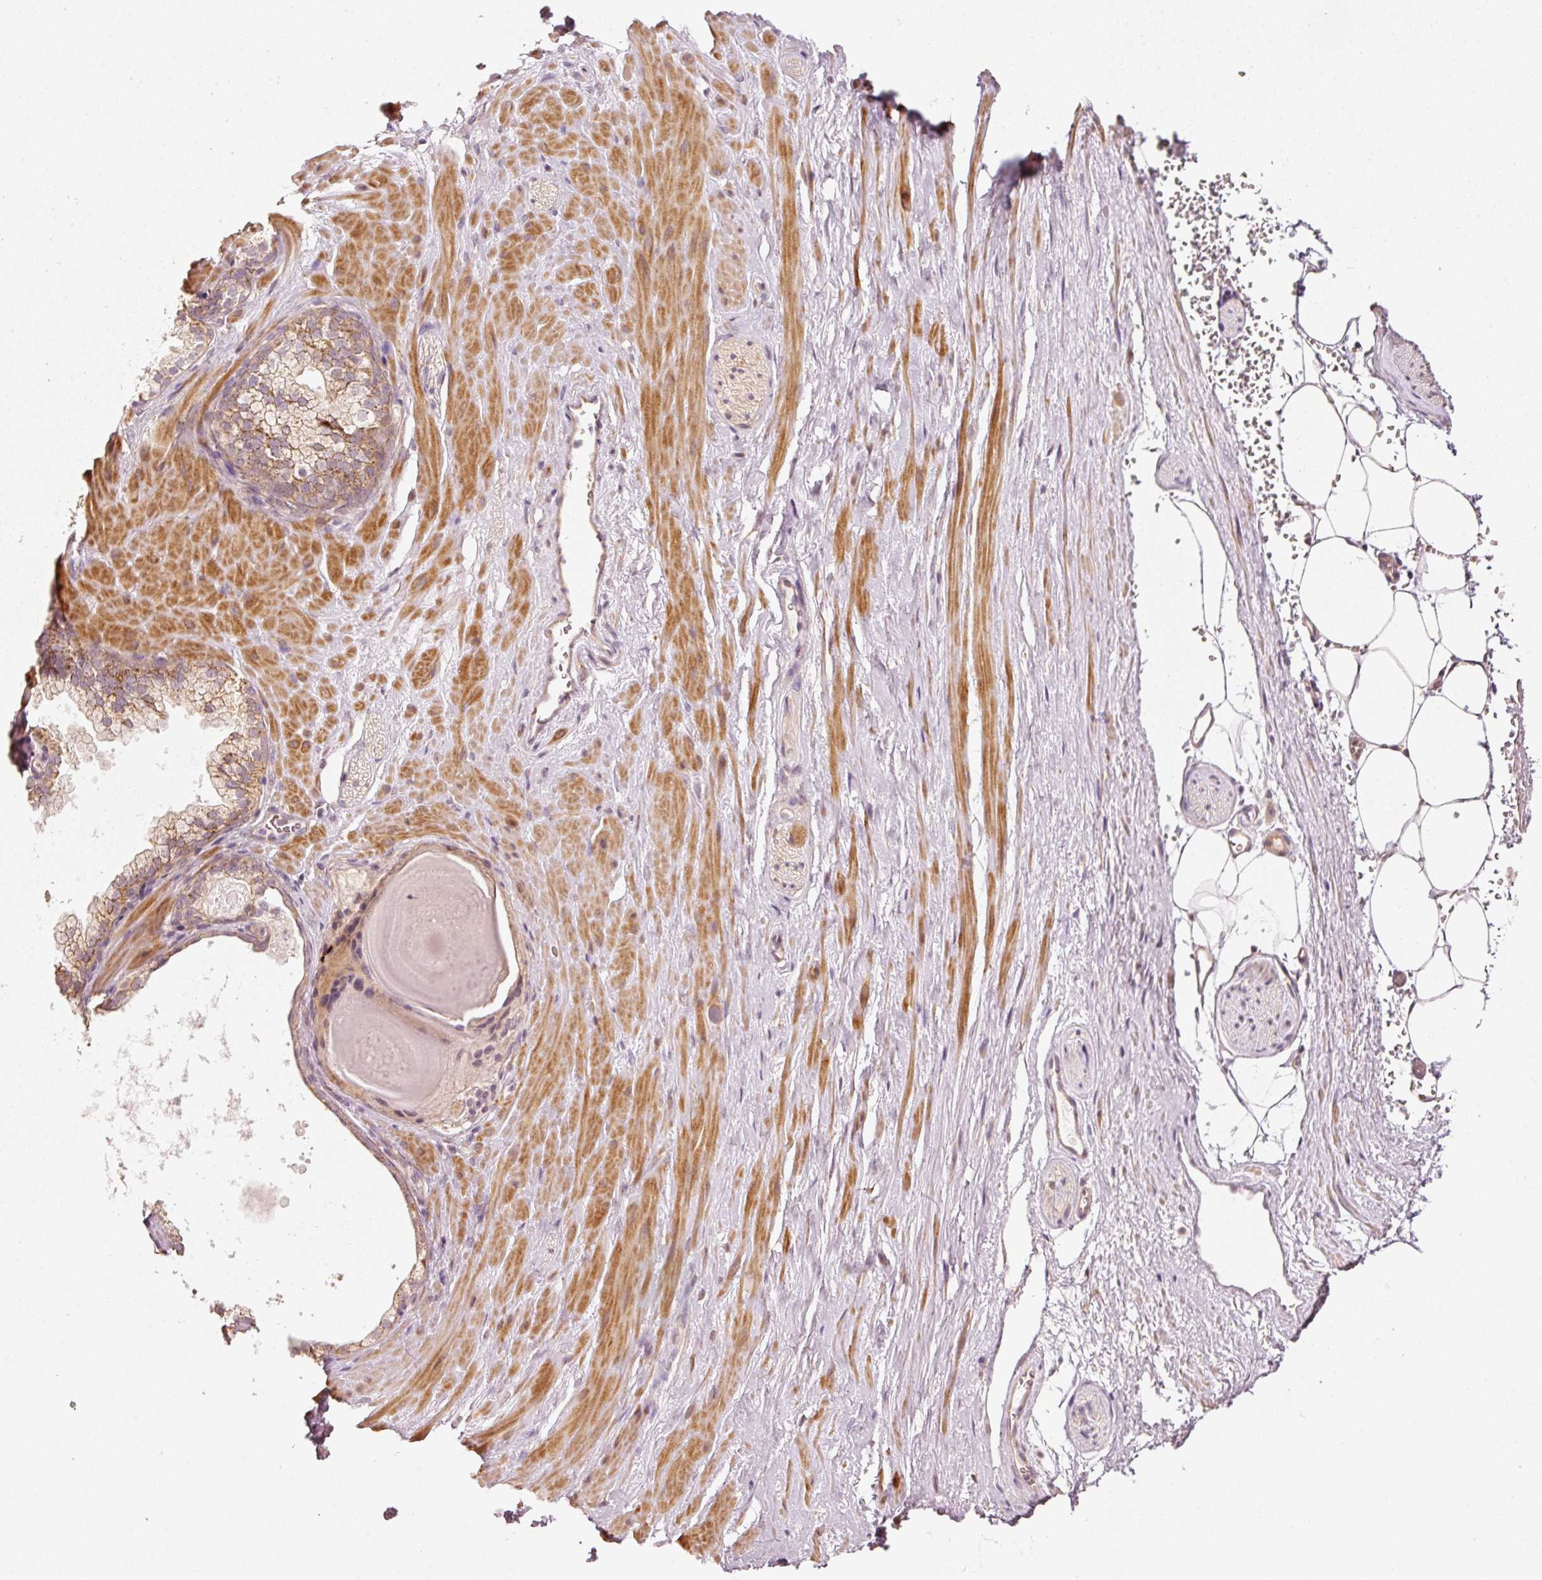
{"staining": {"intensity": "negative", "quantity": "none", "location": "none"}, "tissue": "adipose tissue", "cell_type": "Adipocytes", "image_type": "normal", "snomed": [{"axis": "morphology", "description": "Normal tissue, NOS"}, {"axis": "topography", "description": "Prostate"}, {"axis": "topography", "description": "Peripheral nerve tissue"}], "caption": "High power microscopy image of an immunohistochemistry (IHC) micrograph of unremarkable adipose tissue, revealing no significant expression in adipocytes. Nuclei are stained in blue.", "gene": "ARHGAP22", "patient": {"sex": "male", "age": 61}}